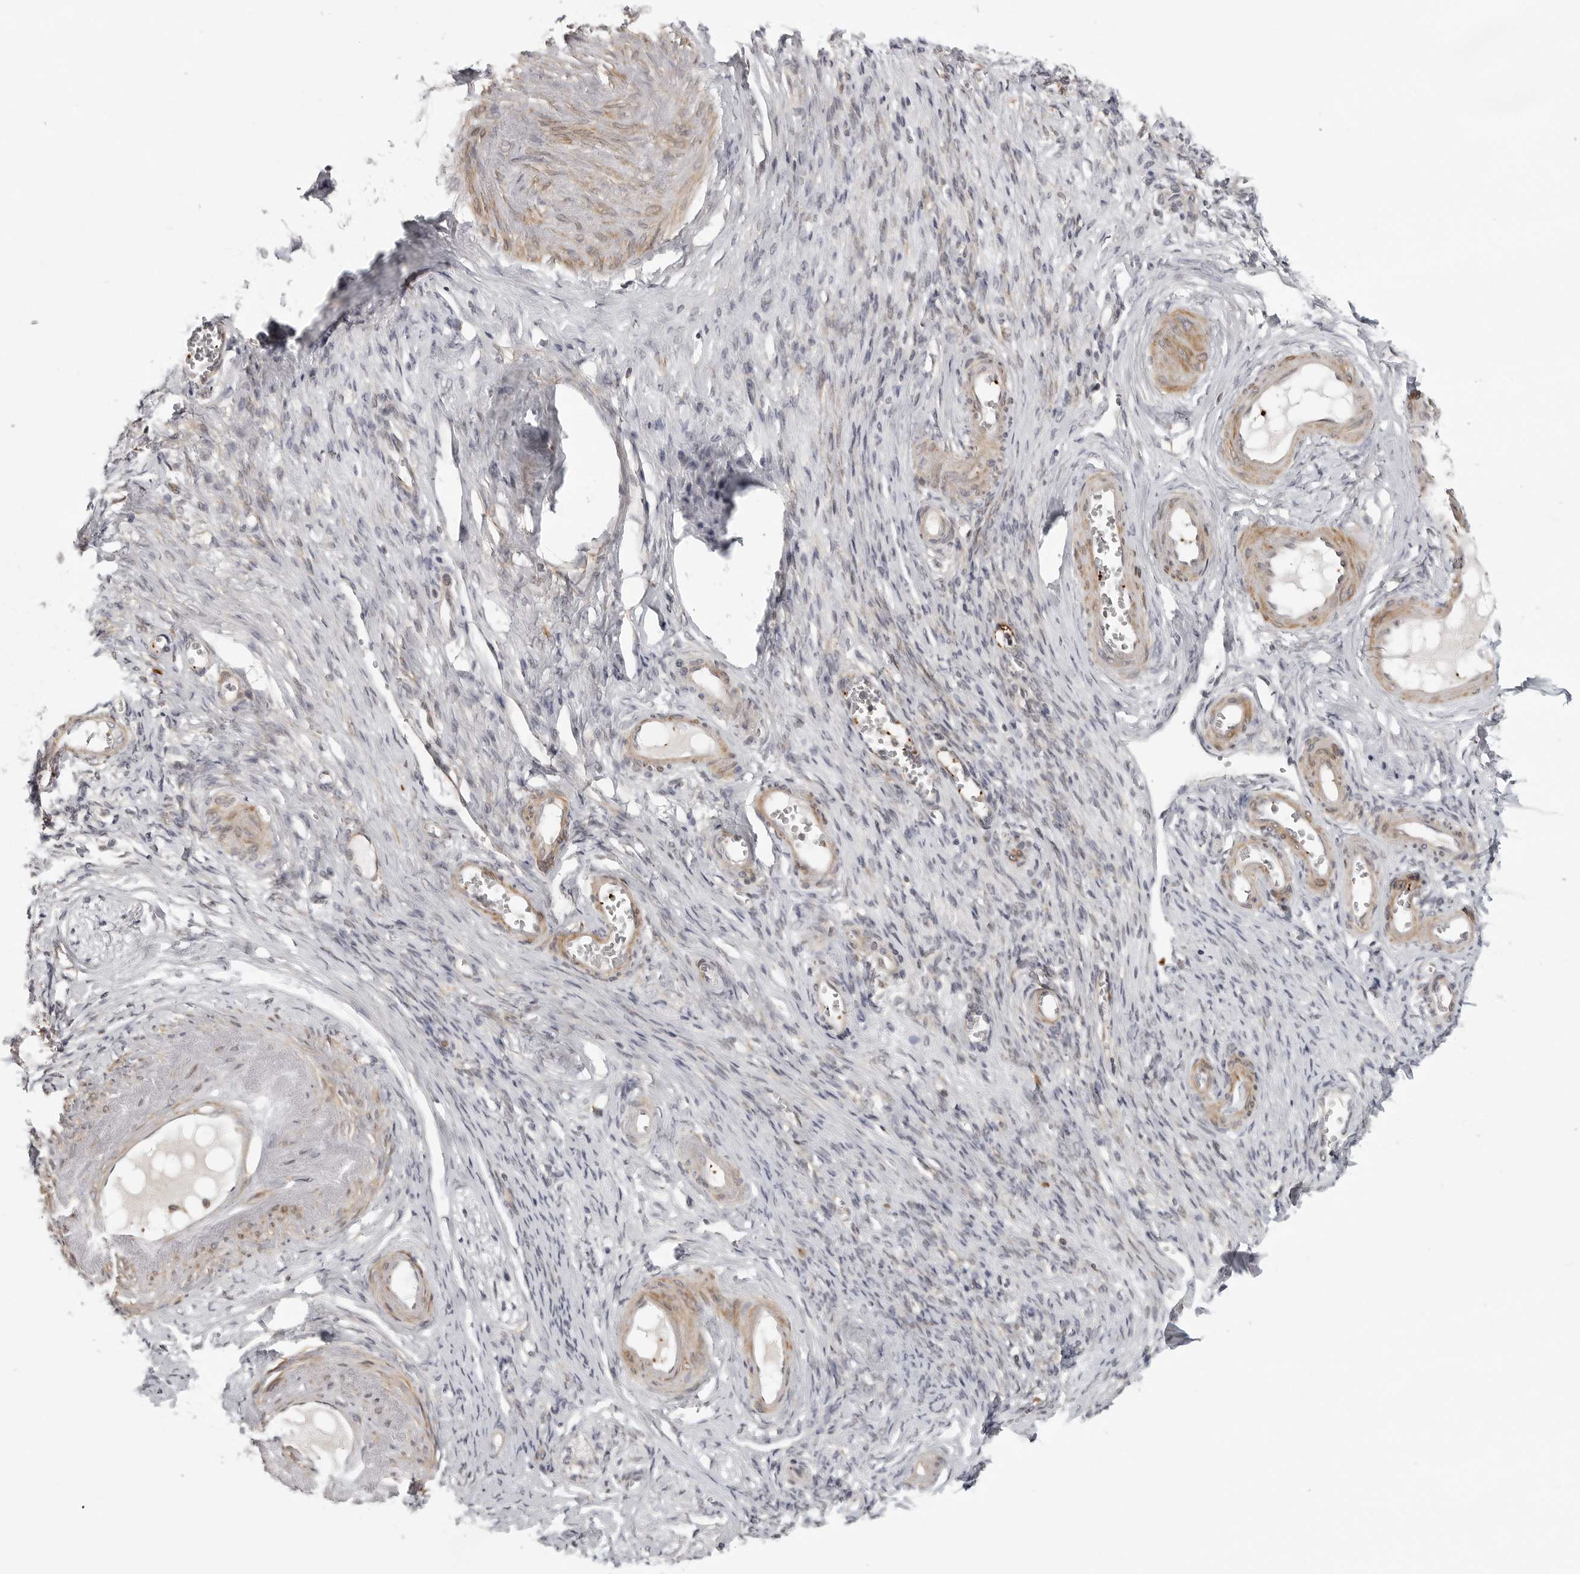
{"staining": {"intensity": "weak", "quantity": "25%-75%", "location": "cytoplasmic/membranous"}, "tissue": "adipose tissue", "cell_type": "Adipocytes", "image_type": "normal", "snomed": [{"axis": "morphology", "description": "Normal tissue, NOS"}, {"axis": "topography", "description": "Vascular tissue"}, {"axis": "topography", "description": "Fallopian tube"}, {"axis": "topography", "description": "Ovary"}], "caption": "Immunohistochemical staining of benign human adipose tissue shows 25%-75% levels of weak cytoplasmic/membranous protein positivity in approximately 25%-75% of adipocytes. (DAB IHC with brightfield microscopy, high magnification).", "gene": "TUT4", "patient": {"sex": "female", "age": 67}}